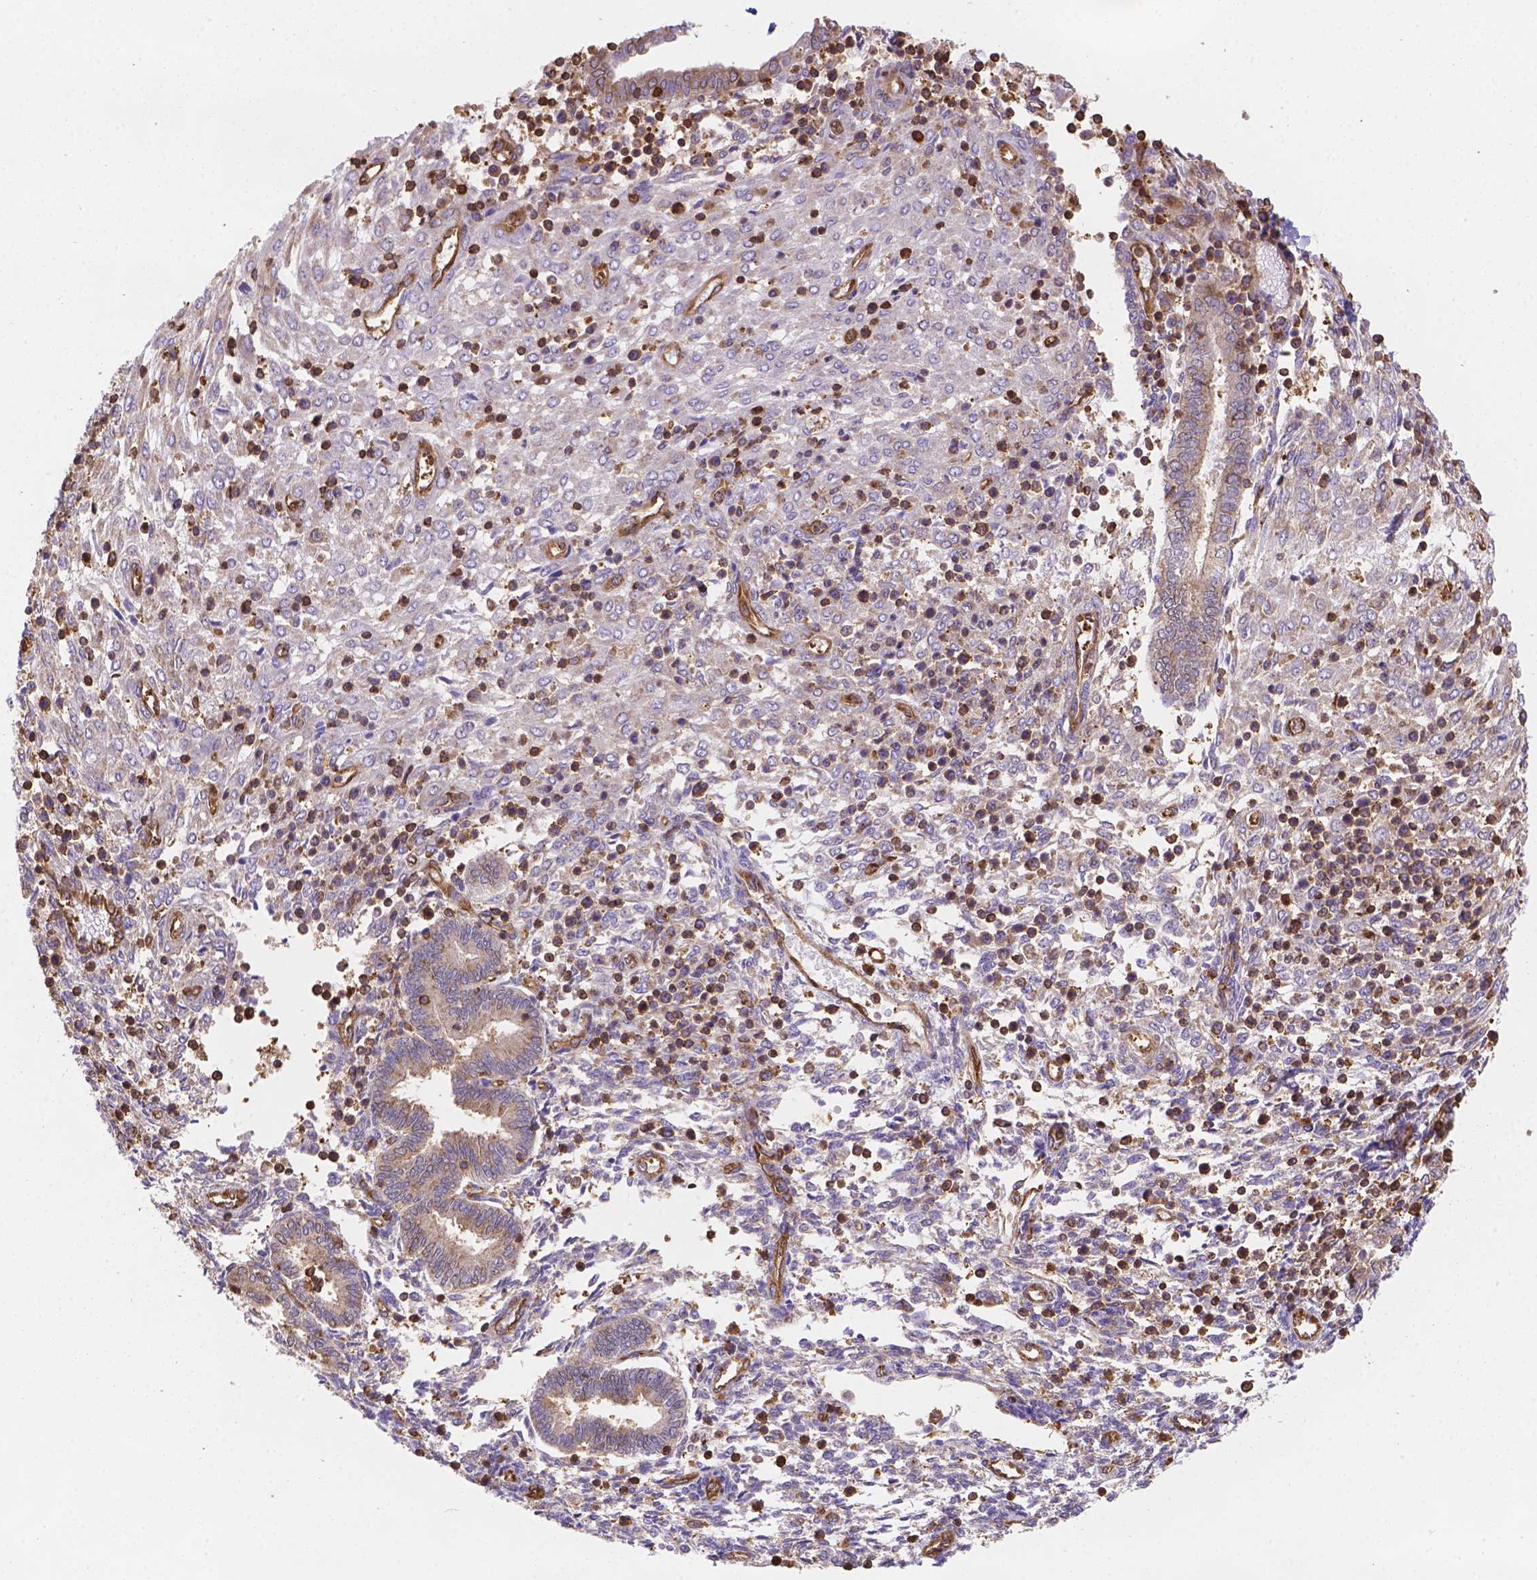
{"staining": {"intensity": "negative", "quantity": "none", "location": "none"}, "tissue": "endometrium", "cell_type": "Cells in endometrial stroma", "image_type": "normal", "snomed": [{"axis": "morphology", "description": "Normal tissue, NOS"}, {"axis": "topography", "description": "Endometrium"}], "caption": "A high-resolution photomicrograph shows immunohistochemistry staining of unremarkable endometrium, which shows no significant staining in cells in endometrial stroma. (DAB (3,3'-diaminobenzidine) IHC visualized using brightfield microscopy, high magnification).", "gene": "DMWD", "patient": {"sex": "female", "age": 42}}